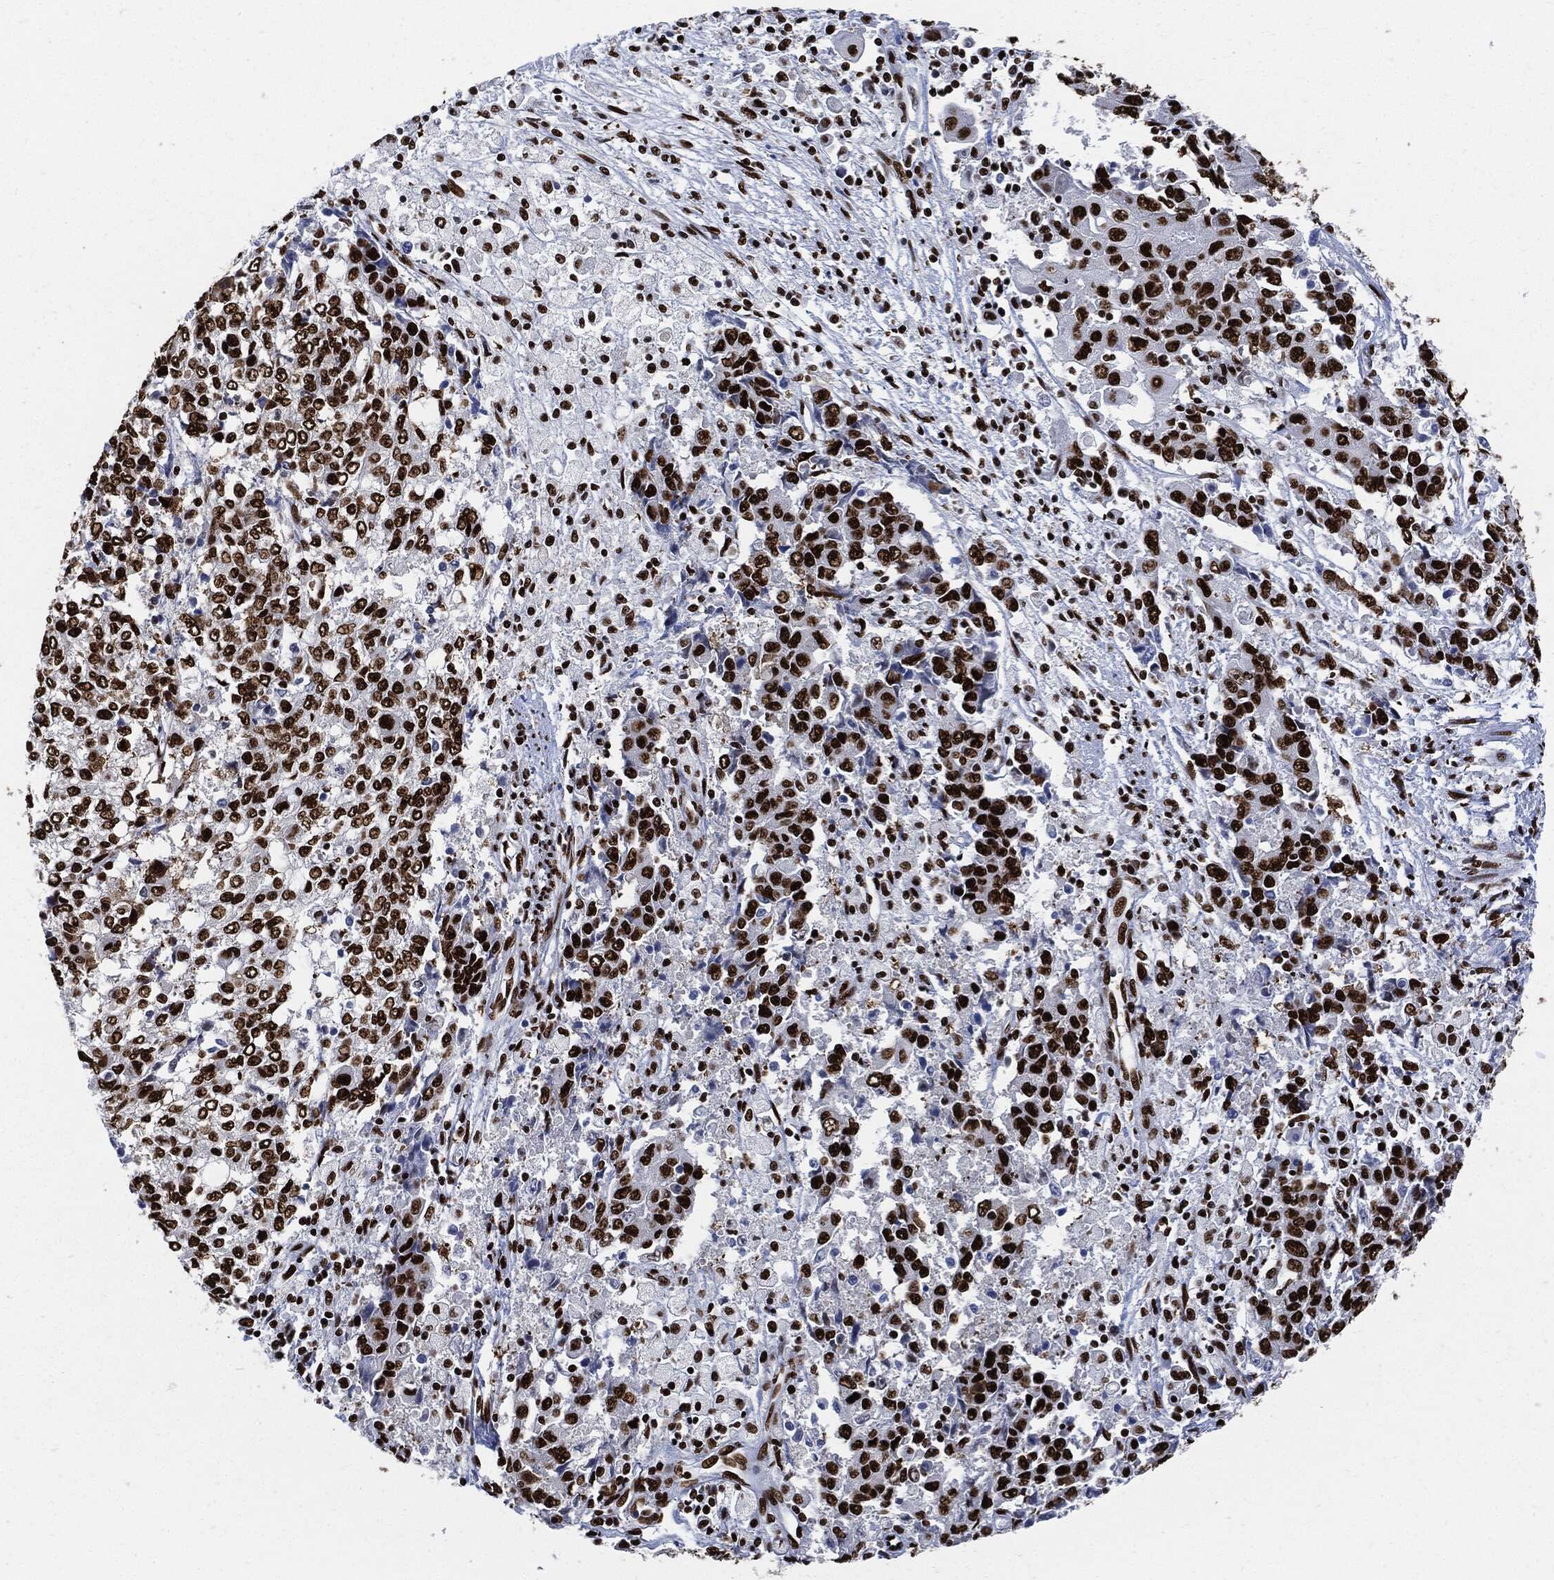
{"staining": {"intensity": "strong", "quantity": ">75%", "location": "nuclear"}, "tissue": "ovarian cancer", "cell_type": "Tumor cells", "image_type": "cancer", "snomed": [{"axis": "morphology", "description": "Carcinoma, endometroid"}, {"axis": "topography", "description": "Ovary"}], "caption": "This histopathology image shows IHC staining of human endometroid carcinoma (ovarian), with high strong nuclear positivity in about >75% of tumor cells.", "gene": "RECQL", "patient": {"sex": "female", "age": 42}}